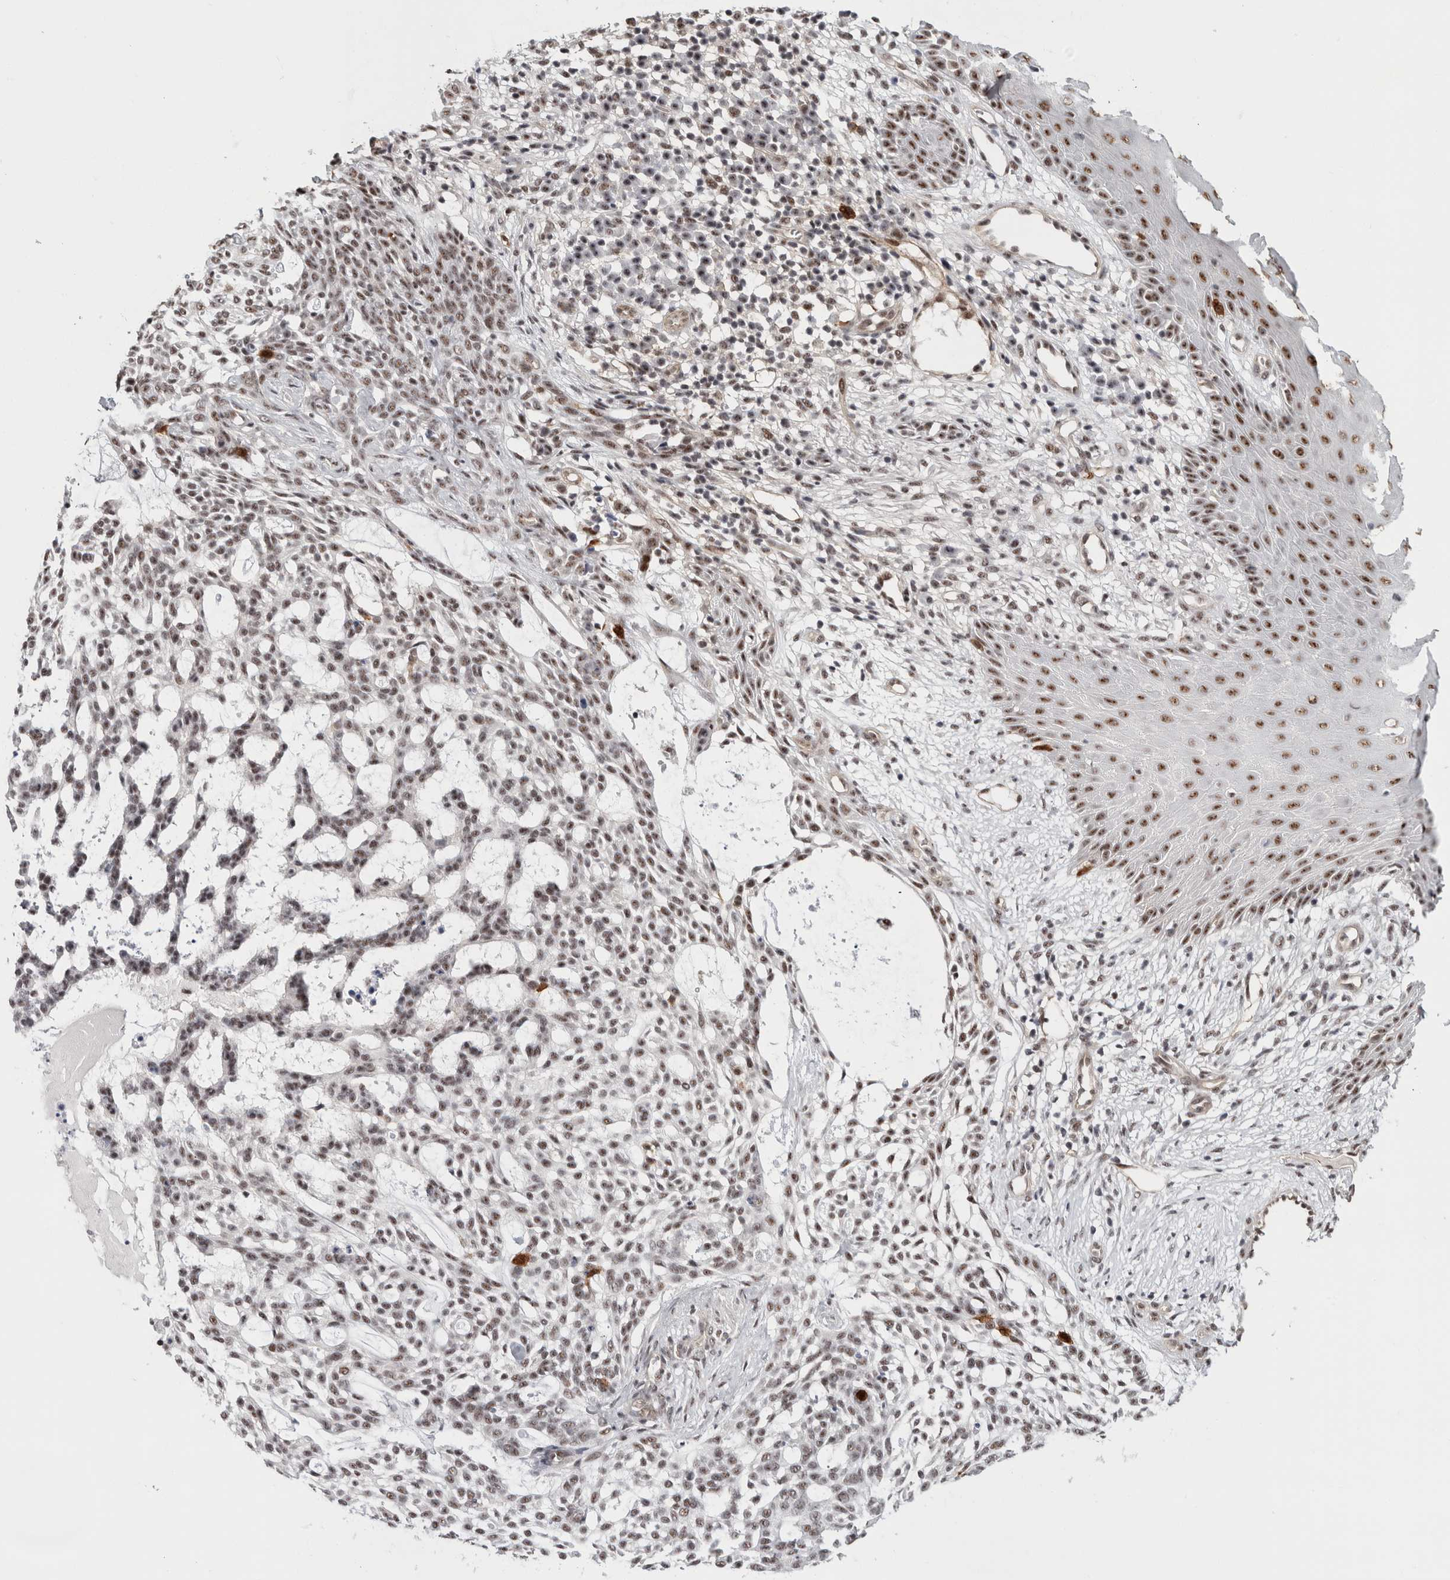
{"staining": {"intensity": "weak", "quantity": ">75%", "location": "nuclear"}, "tissue": "skin cancer", "cell_type": "Tumor cells", "image_type": "cancer", "snomed": [{"axis": "morphology", "description": "Basal cell carcinoma"}, {"axis": "topography", "description": "Skin"}], "caption": "Protein expression analysis of basal cell carcinoma (skin) exhibits weak nuclear expression in approximately >75% of tumor cells.", "gene": "MKNK1", "patient": {"sex": "female", "age": 64}}